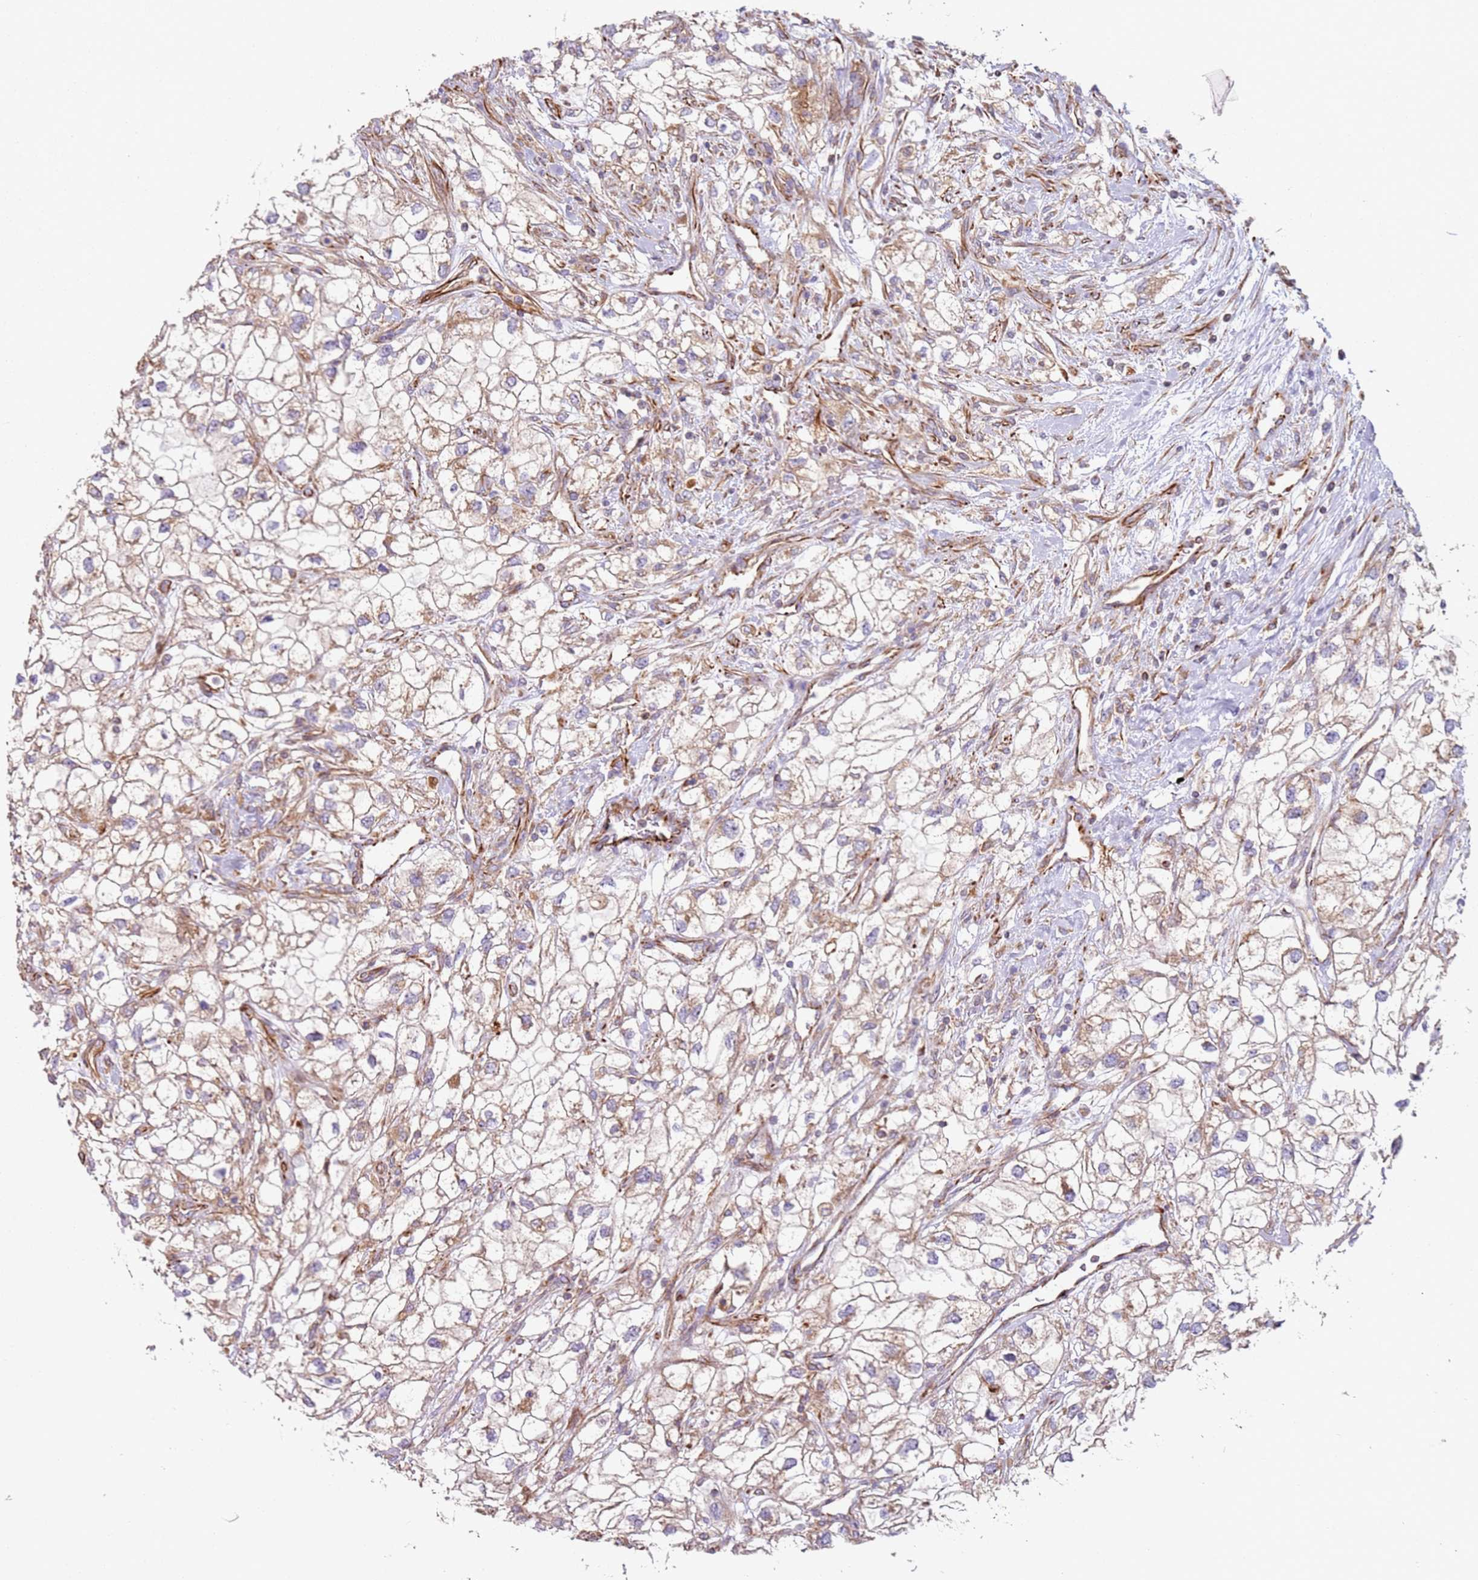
{"staining": {"intensity": "negative", "quantity": "none", "location": "none"}, "tissue": "renal cancer", "cell_type": "Tumor cells", "image_type": "cancer", "snomed": [{"axis": "morphology", "description": "Adenocarcinoma, NOS"}, {"axis": "topography", "description": "Kidney"}], "caption": "Immunohistochemistry (IHC) image of human adenocarcinoma (renal) stained for a protein (brown), which shows no staining in tumor cells.", "gene": "SNAPIN", "patient": {"sex": "male", "age": 59}}